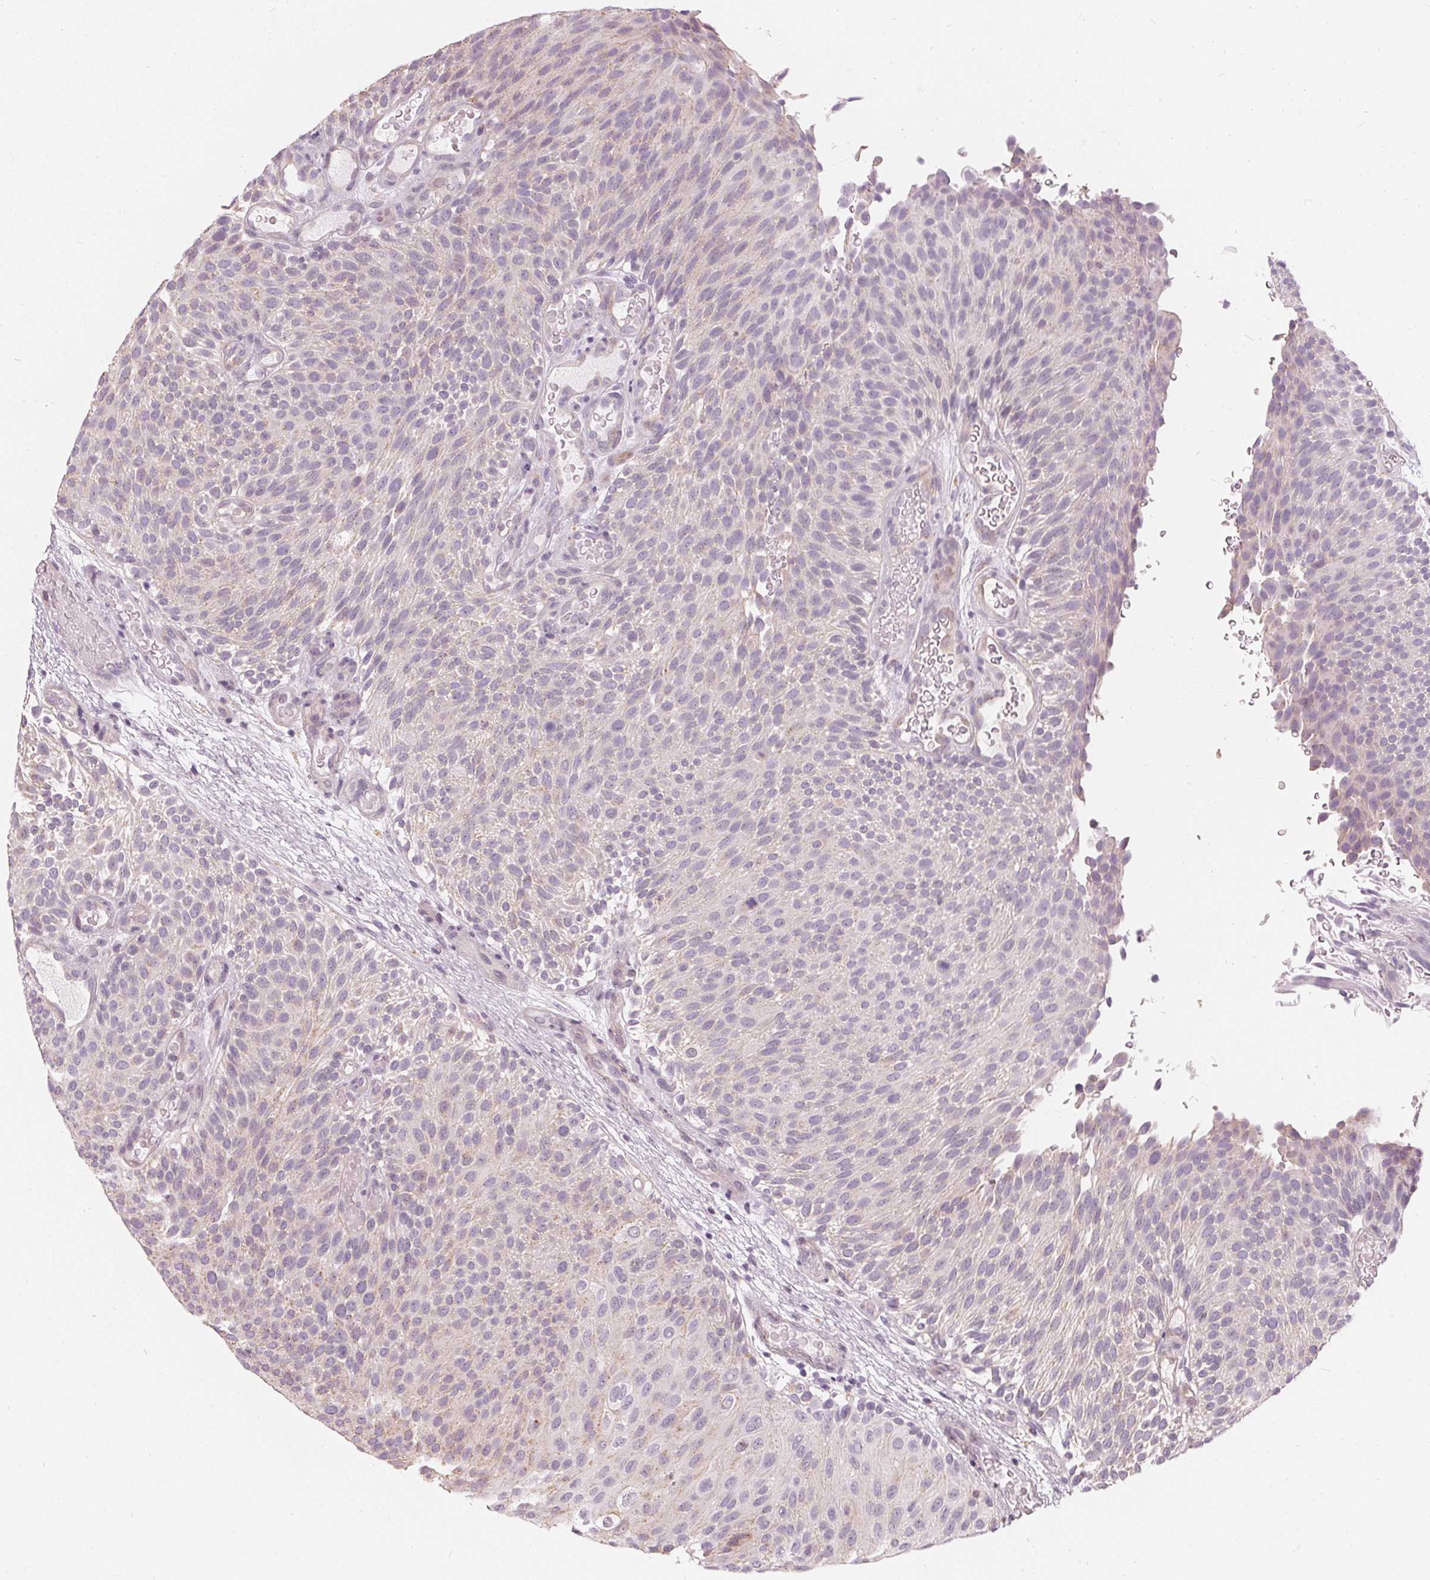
{"staining": {"intensity": "weak", "quantity": "<25%", "location": "cytoplasmic/membranous"}, "tissue": "urothelial cancer", "cell_type": "Tumor cells", "image_type": "cancer", "snomed": [{"axis": "morphology", "description": "Urothelial carcinoma, Low grade"}, {"axis": "topography", "description": "Urinary bladder"}], "caption": "This photomicrograph is of low-grade urothelial carcinoma stained with IHC to label a protein in brown with the nuclei are counter-stained blue. There is no positivity in tumor cells.", "gene": "HOPX", "patient": {"sex": "male", "age": 78}}